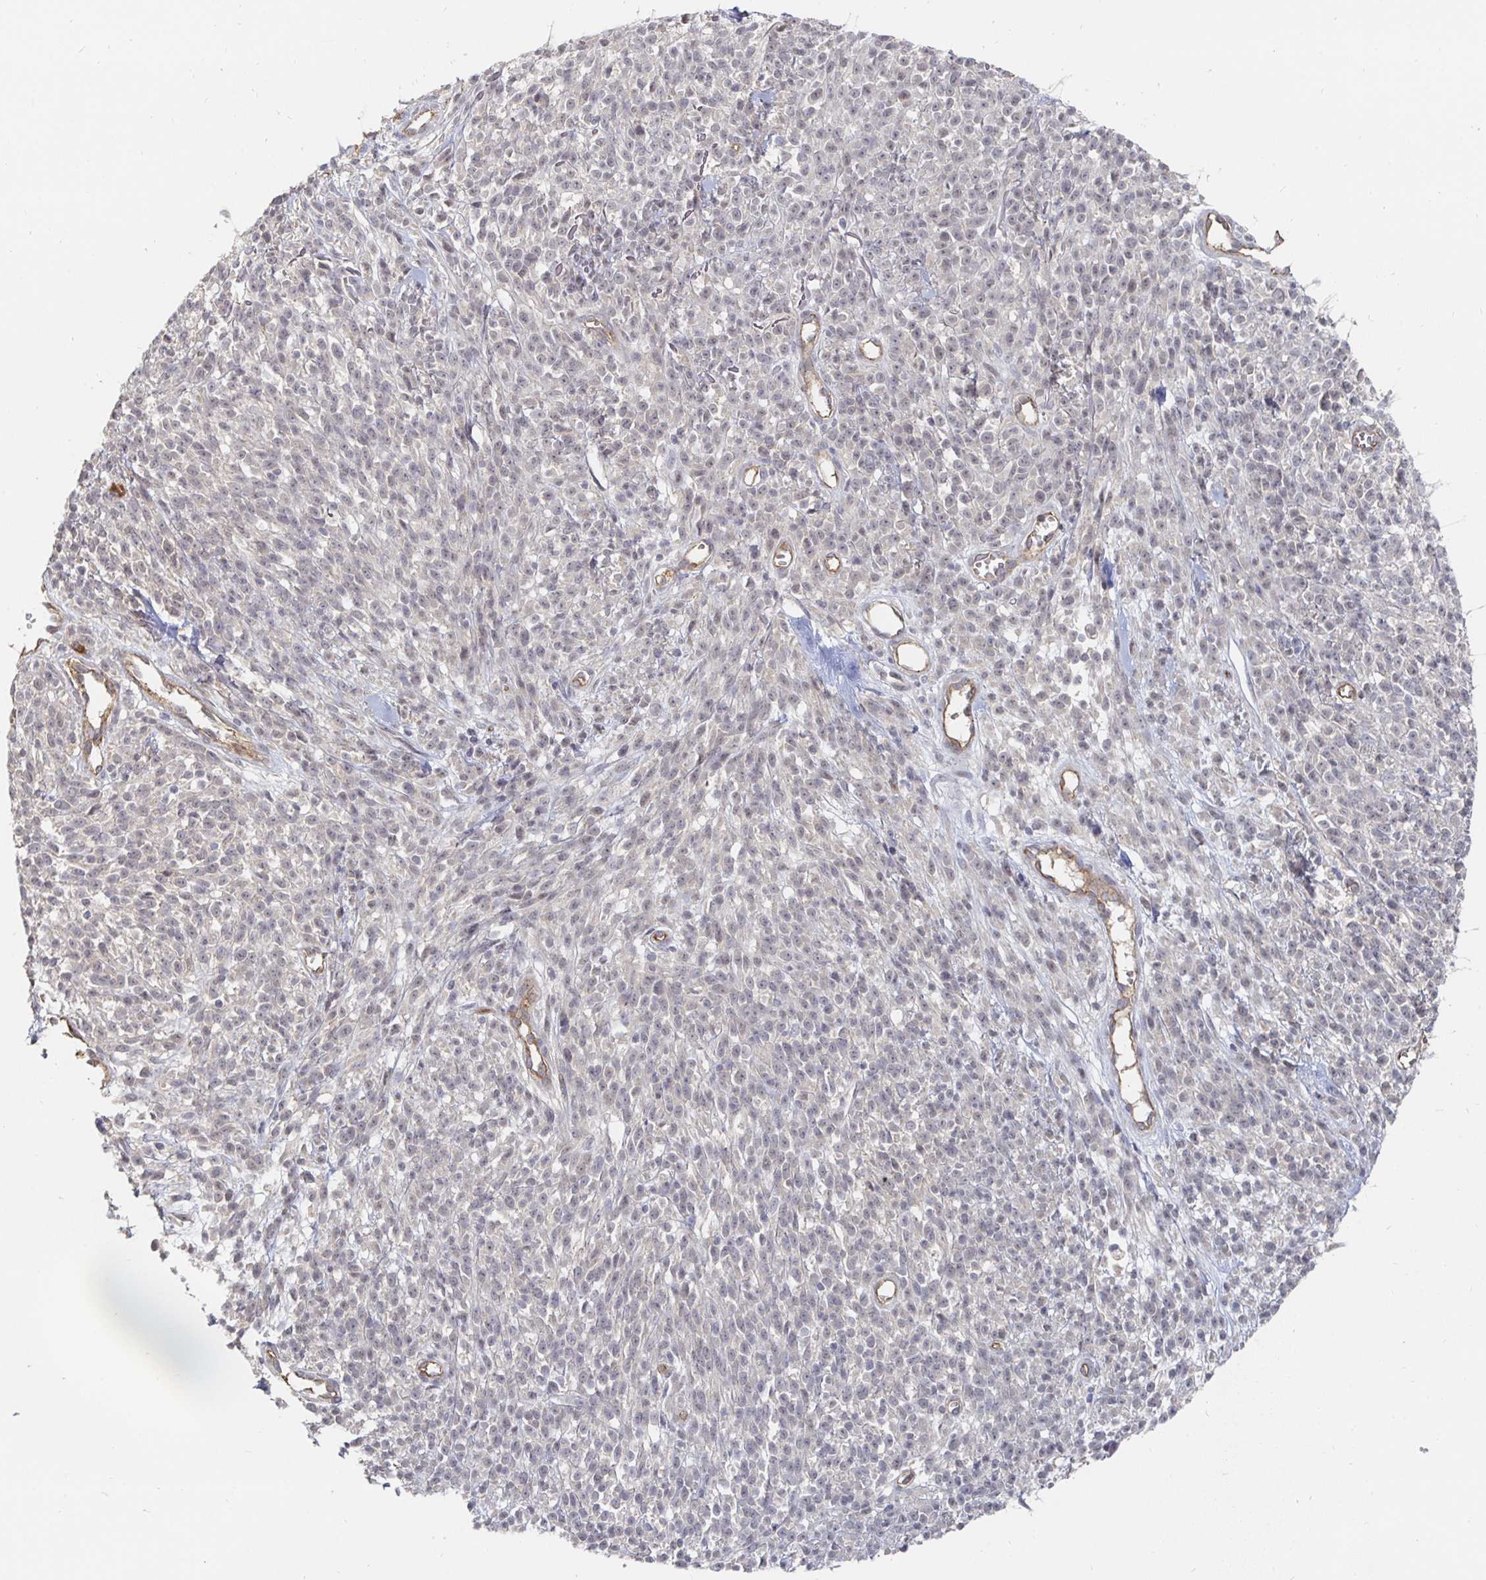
{"staining": {"intensity": "negative", "quantity": "none", "location": "none"}, "tissue": "melanoma", "cell_type": "Tumor cells", "image_type": "cancer", "snomed": [{"axis": "morphology", "description": "Malignant melanoma, NOS"}, {"axis": "topography", "description": "Skin"}, {"axis": "topography", "description": "Skin of trunk"}], "caption": "Immunohistochemical staining of human malignant melanoma demonstrates no significant staining in tumor cells. (Stains: DAB immunohistochemistry (IHC) with hematoxylin counter stain, Microscopy: brightfield microscopy at high magnification).", "gene": "MEIS1", "patient": {"sex": "male", "age": 74}}